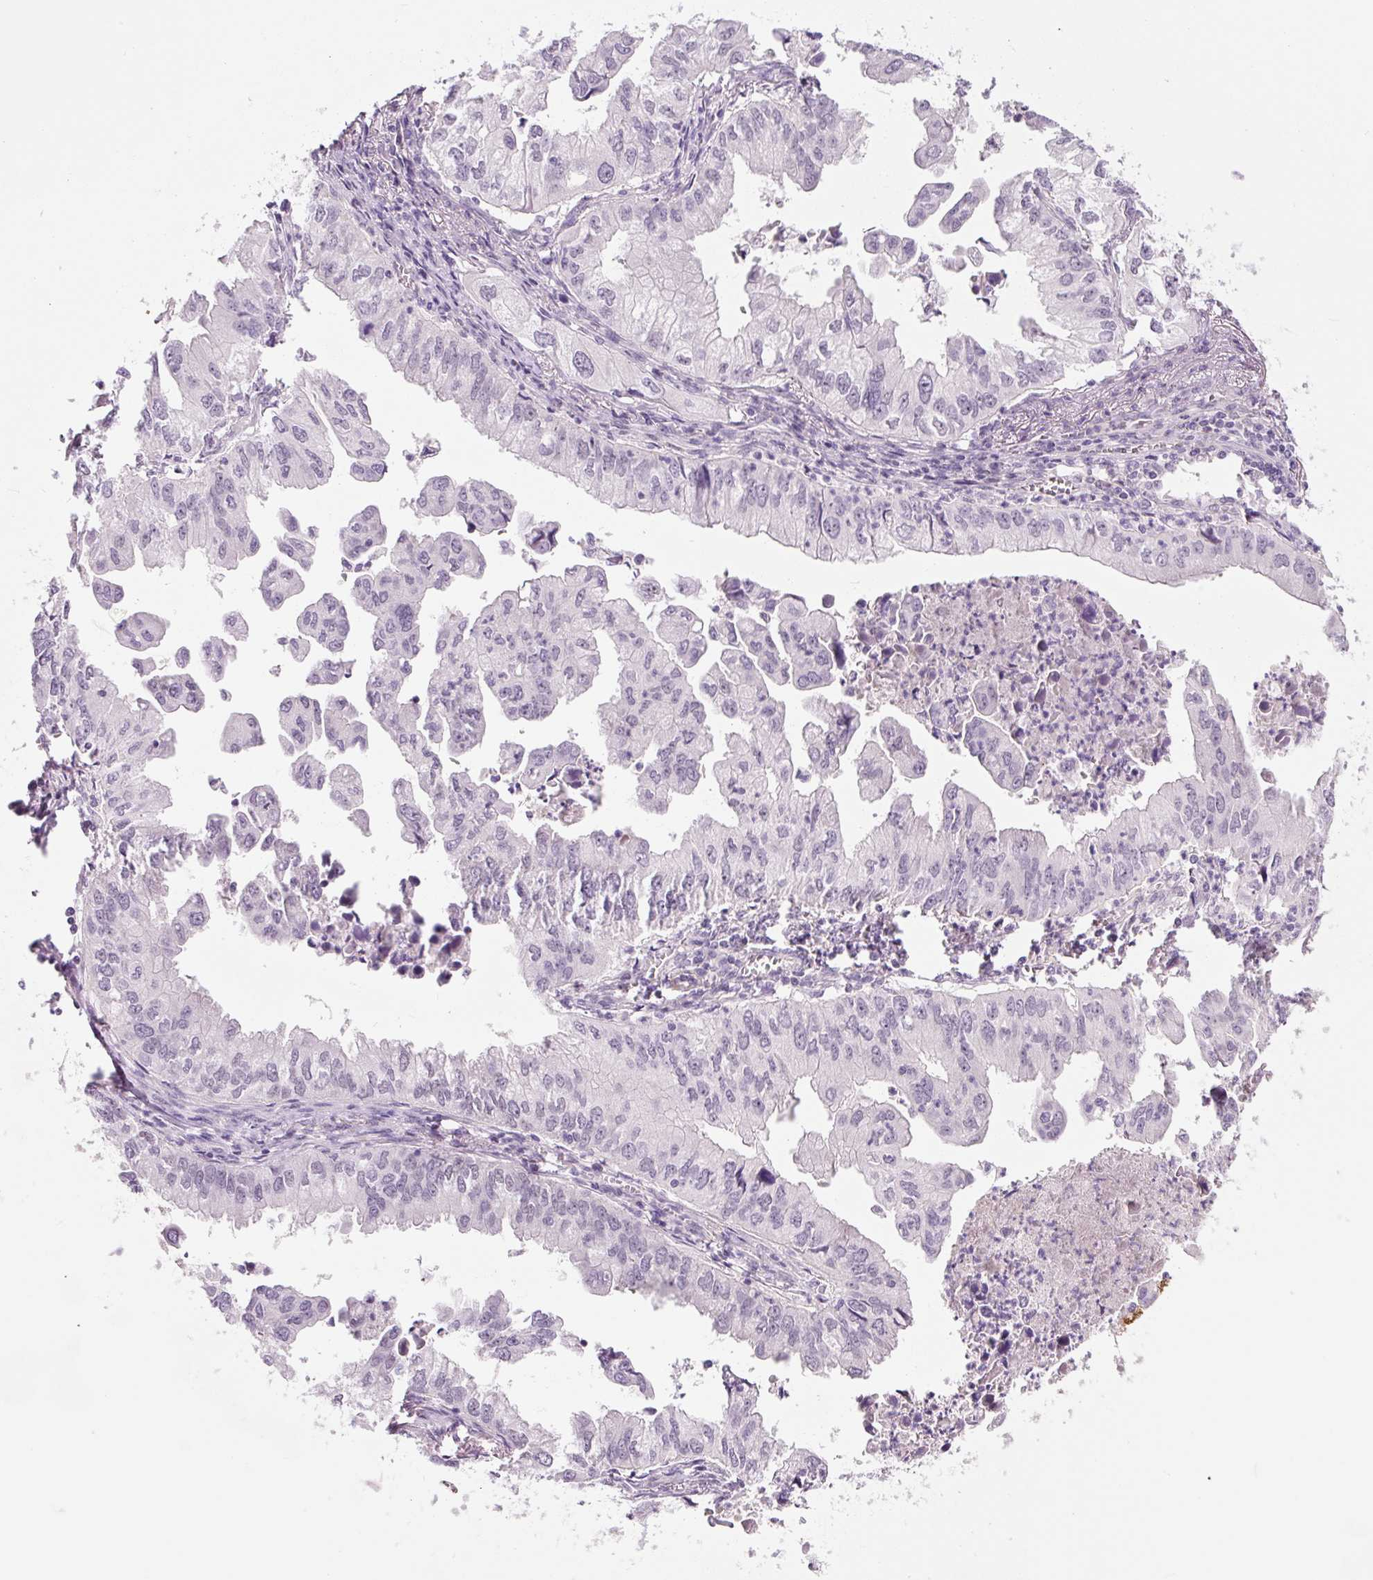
{"staining": {"intensity": "negative", "quantity": "none", "location": "none"}, "tissue": "lung cancer", "cell_type": "Tumor cells", "image_type": "cancer", "snomed": [{"axis": "morphology", "description": "Adenocarcinoma, NOS"}, {"axis": "topography", "description": "Lung"}], "caption": "Human adenocarcinoma (lung) stained for a protein using IHC demonstrates no positivity in tumor cells.", "gene": "CCL25", "patient": {"sex": "male", "age": 48}}